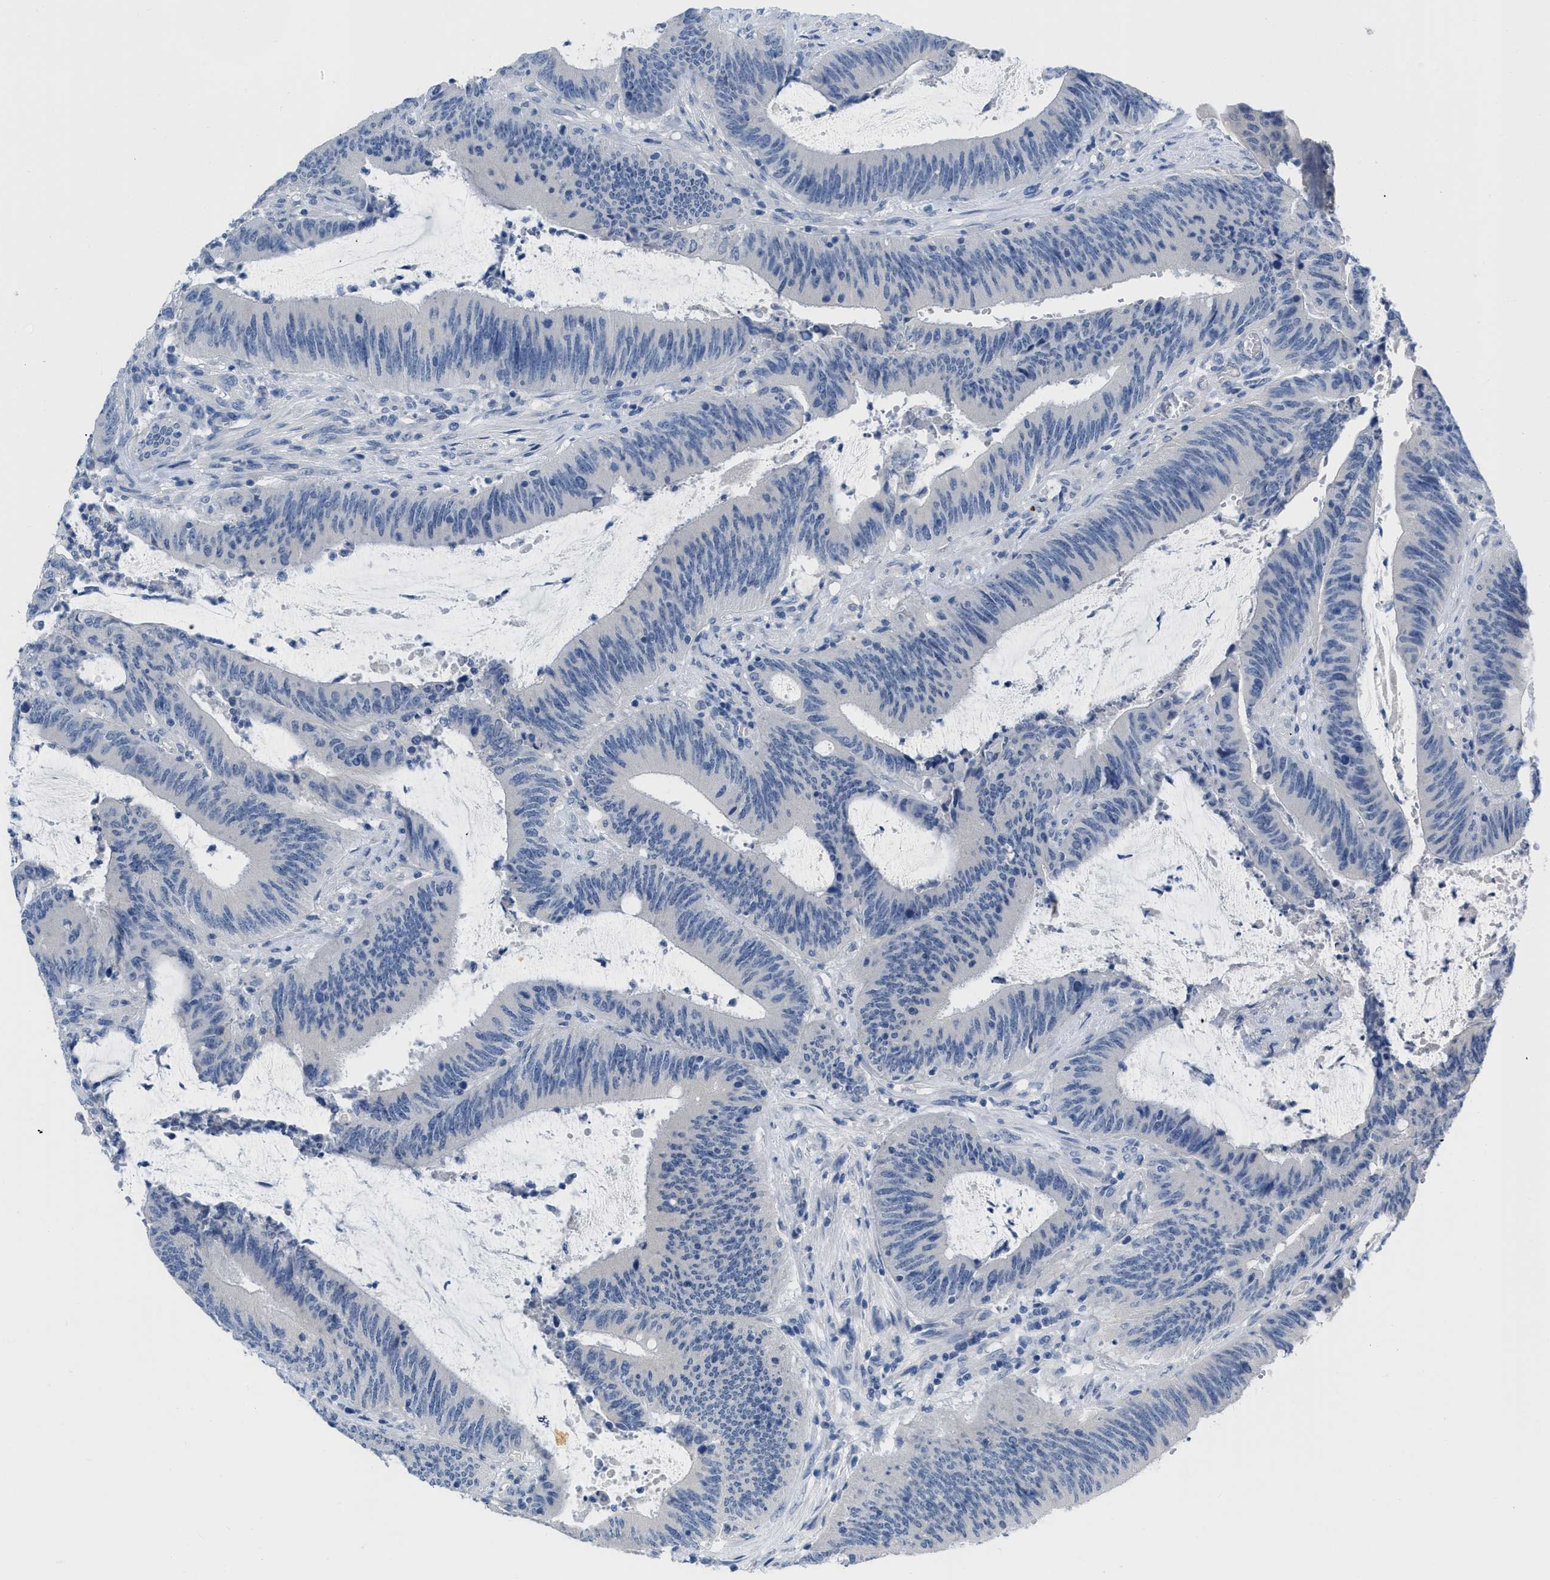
{"staining": {"intensity": "negative", "quantity": "none", "location": "none"}, "tissue": "colorectal cancer", "cell_type": "Tumor cells", "image_type": "cancer", "snomed": [{"axis": "morphology", "description": "Normal tissue, NOS"}, {"axis": "morphology", "description": "Adenocarcinoma, NOS"}, {"axis": "topography", "description": "Rectum"}], "caption": "This is an immunohistochemistry (IHC) histopathology image of colorectal cancer (adenocarcinoma). There is no positivity in tumor cells.", "gene": "PYY", "patient": {"sex": "female", "age": 66}}